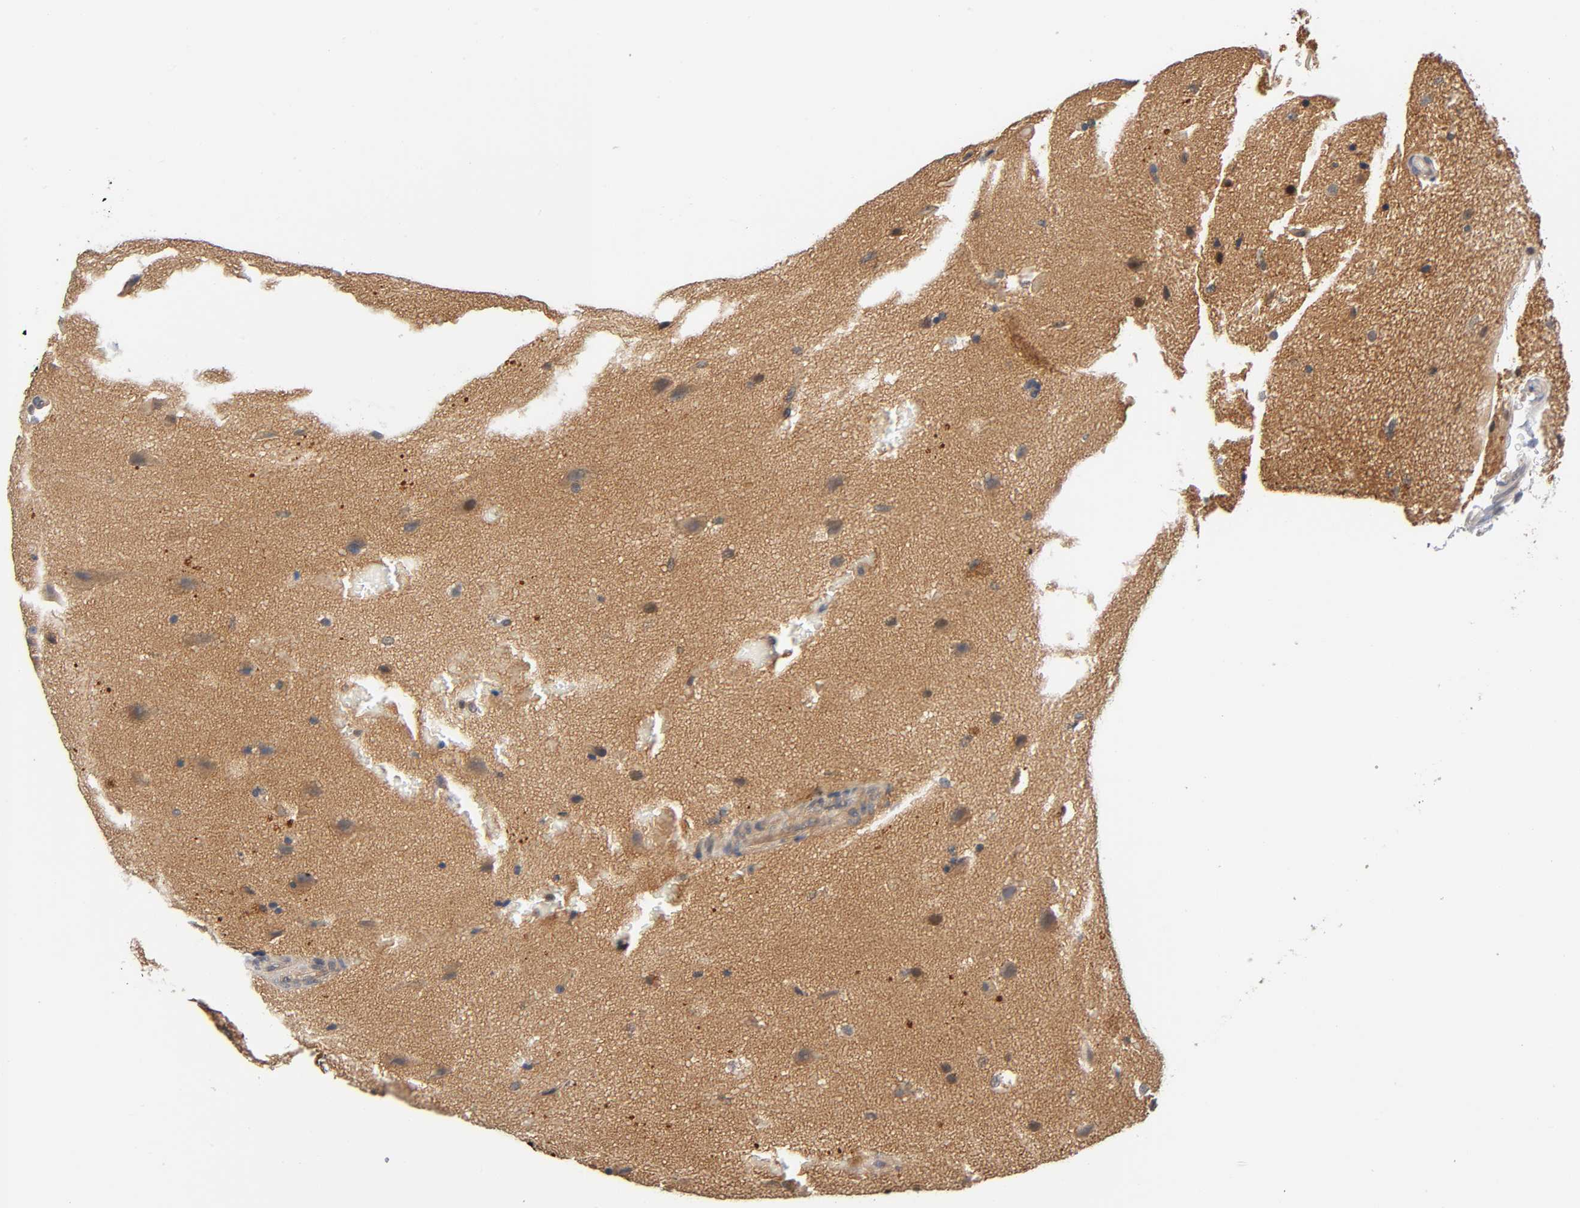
{"staining": {"intensity": "moderate", "quantity": ">75%", "location": "cytoplasmic/membranous"}, "tissue": "glioma", "cell_type": "Tumor cells", "image_type": "cancer", "snomed": [{"axis": "morphology", "description": "Glioma, malignant, Low grade"}, {"axis": "topography", "description": "Cerebral cortex"}], "caption": "Brown immunohistochemical staining in human glioma shows moderate cytoplasmic/membranous staining in approximately >75% of tumor cells. Ihc stains the protein in brown and the nuclei are stained blue.", "gene": "PRKAB1", "patient": {"sex": "female", "age": 47}}